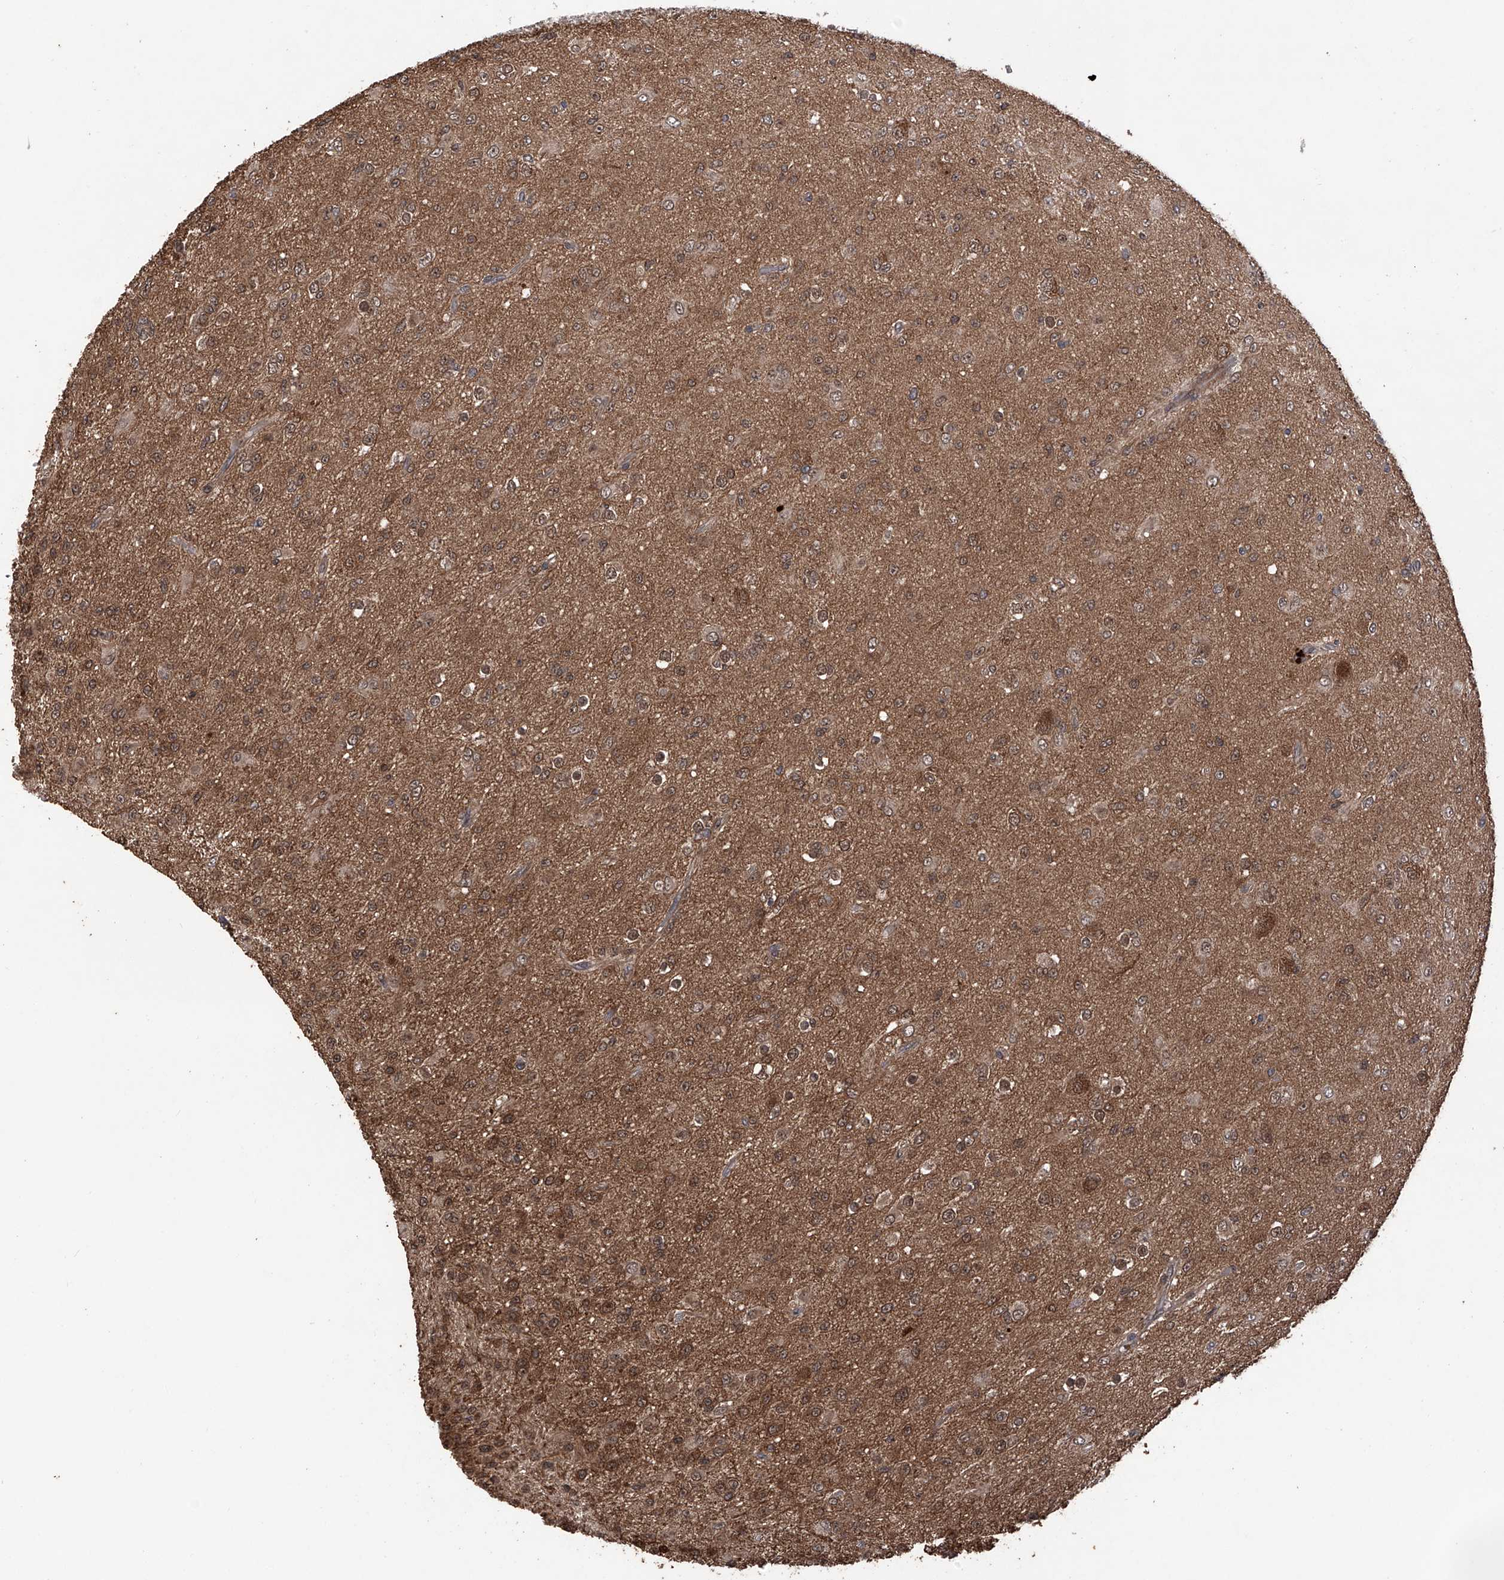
{"staining": {"intensity": "moderate", "quantity": ">75%", "location": "cytoplasmic/membranous,nuclear"}, "tissue": "glioma", "cell_type": "Tumor cells", "image_type": "cancer", "snomed": [{"axis": "morphology", "description": "Glioma, malignant, Low grade"}, {"axis": "topography", "description": "Brain"}], "caption": "This is an image of IHC staining of low-grade glioma (malignant), which shows moderate staining in the cytoplasmic/membranous and nuclear of tumor cells.", "gene": "LYSMD4", "patient": {"sex": "male", "age": 65}}